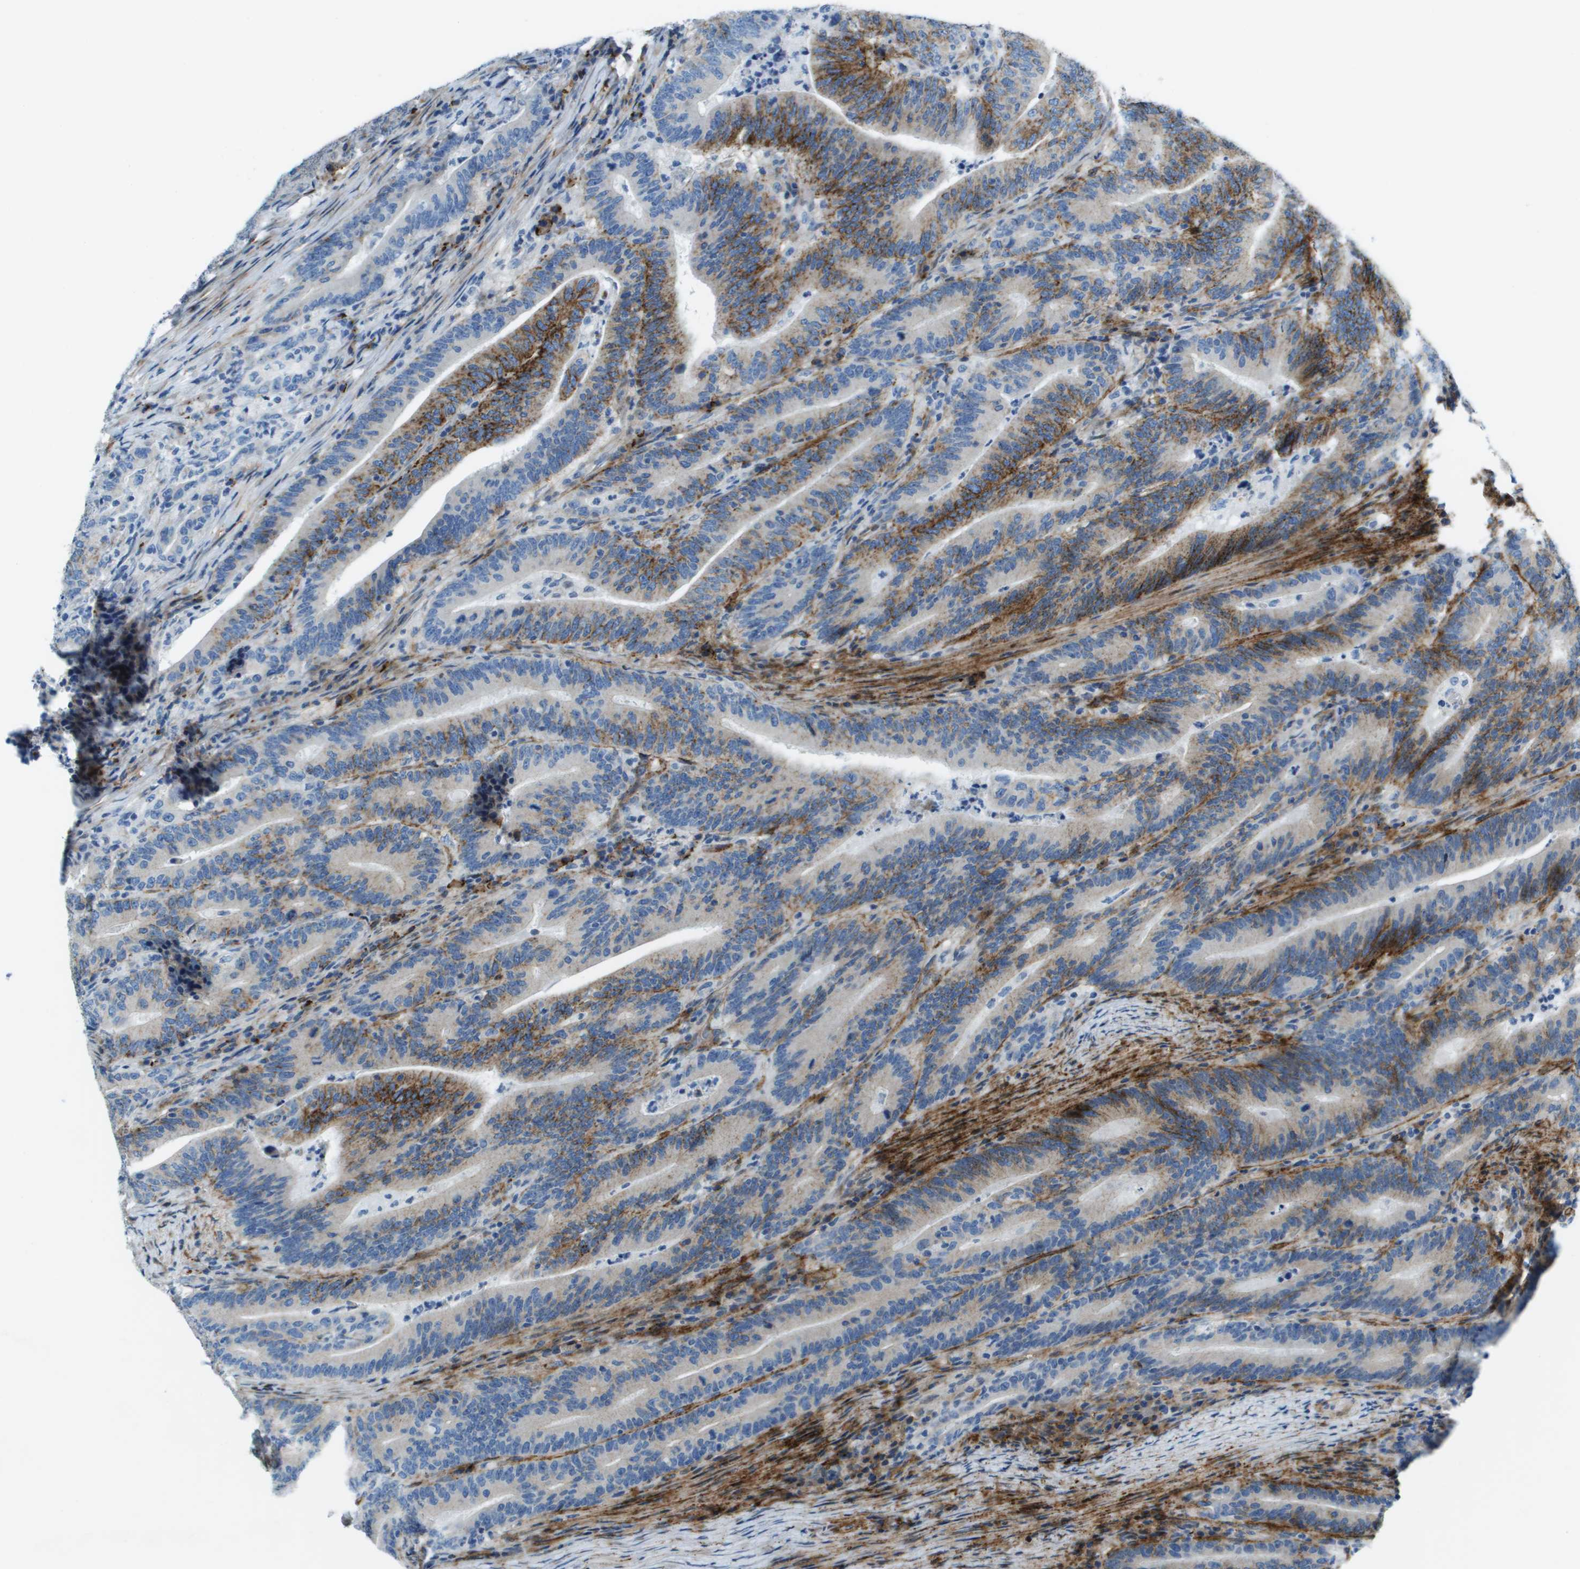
{"staining": {"intensity": "moderate", "quantity": "25%-75%", "location": "cytoplasmic/membranous"}, "tissue": "colorectal cancer", "cell_type": "Tumor cells", "image_type": "cancer", "snomed": [{"axis": "morphology", "description": "Adenocarcinoma, NOS"}, {"axis": "topography", "description": "Colon"}], "caption": "Tumor cells exhibit medium levels of moderate cytoplasmic/membranous positivity in approximately 25%-75% of cells in colorectal adenocarcinoma.", "gene": "SDC1", "patient": {"sex": "female", "age": 66}}